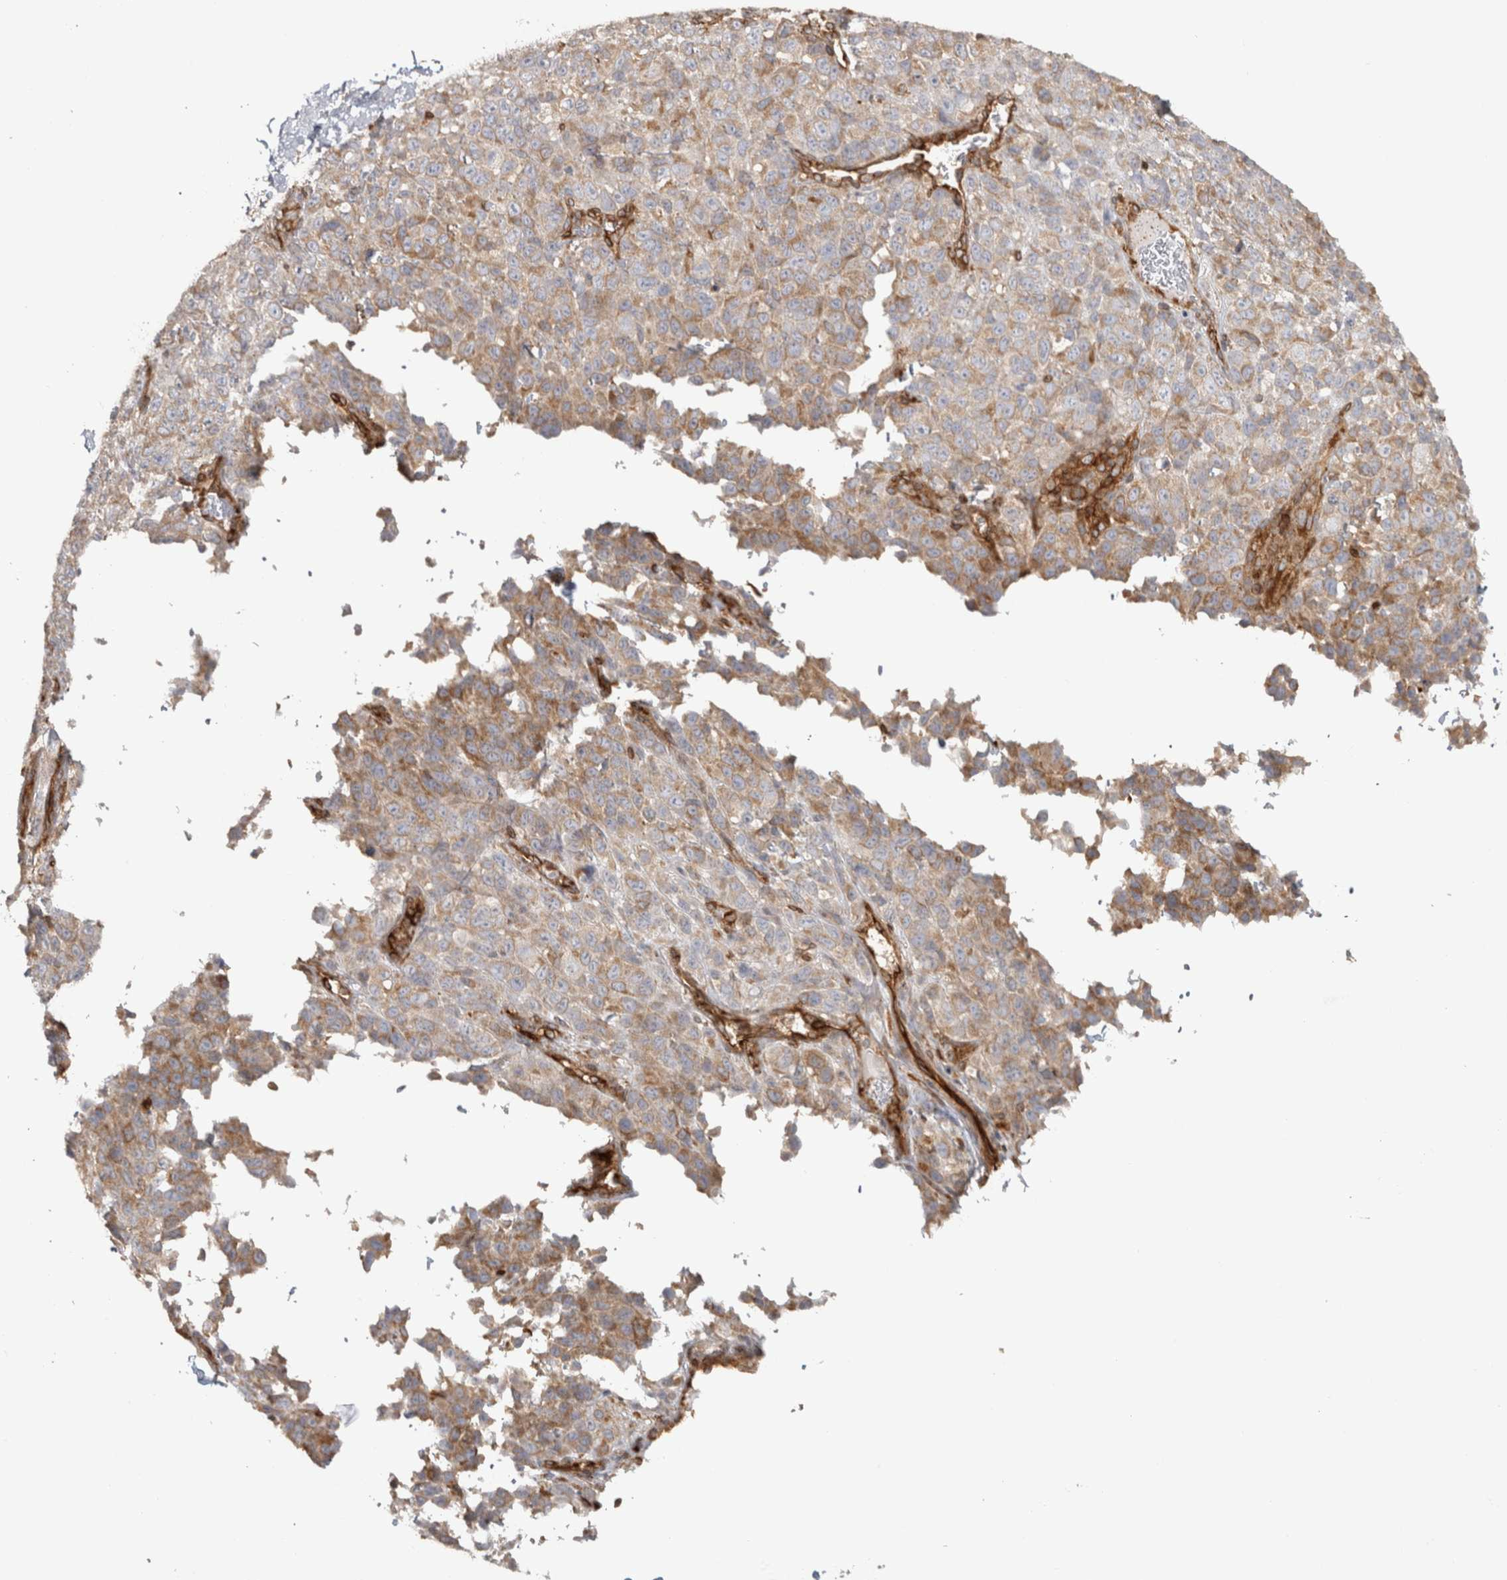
{"staining": {"intensity": "moderate", "quantity": ">75%", "location": "cytoplasmic/membranous"}, "tissue": "melanoma", "cell_type": "Tumor cells", "image_type": "cancer", "snomed": [{"axis": "morphology", "description": "Malignant melanoma, Metastatic site"}, {"axis": "topography", "description": "Skin"}], "caption": "Malignant melanoma (metastatic site) stained for a protein reveals moderate cytoplasmic/membranous positivity in tumor cells.", "gene": "HLA-E", "patient": {"sex": "female", "age": 72}}